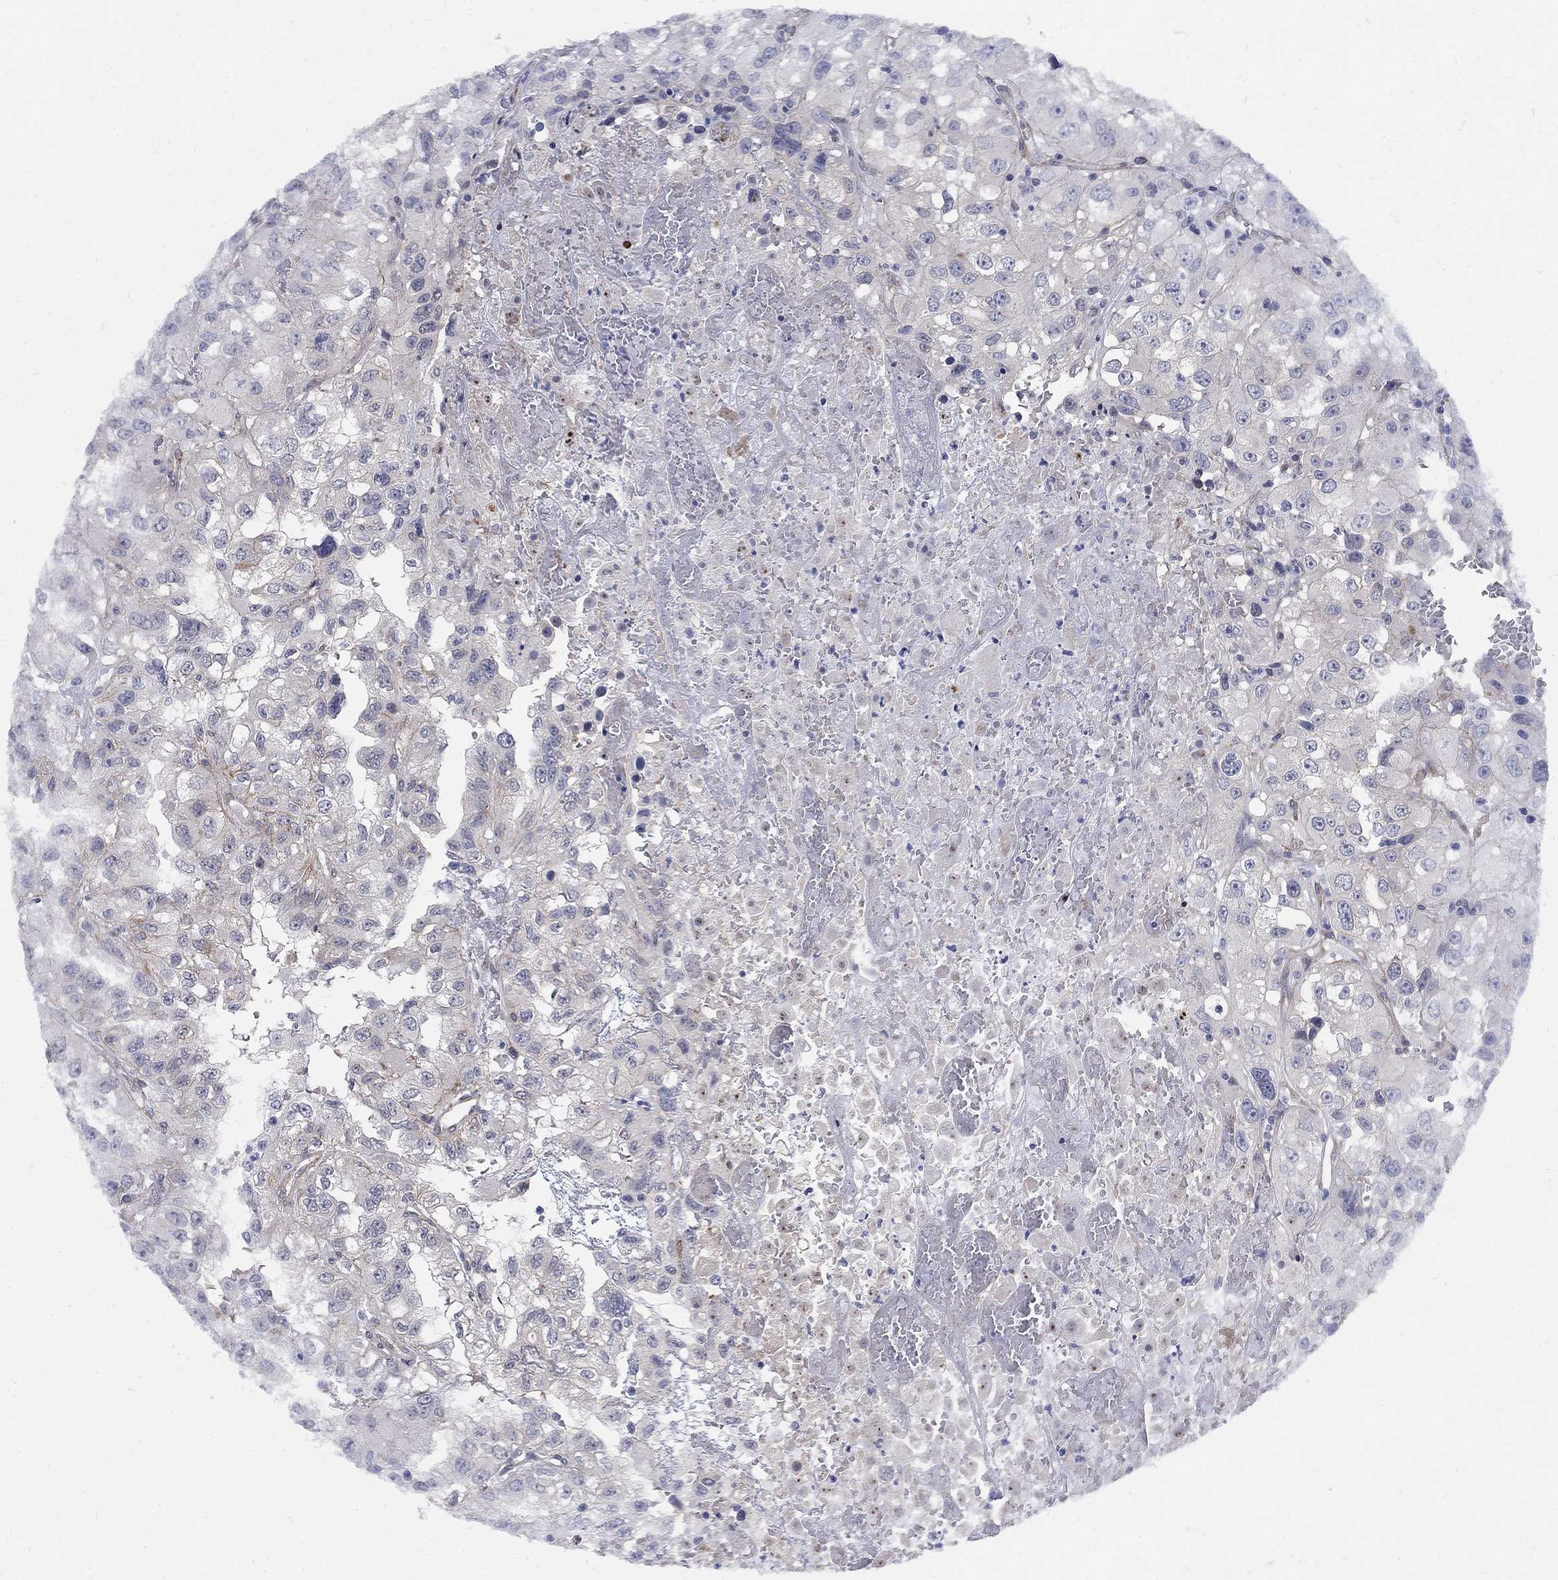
{"staining": {"intensity": "negative", "quantity": "none", "location": "none"}, "tissue": "renal cancer", "cell_type": "Tumor cells", "image_type": "cancer", "snomed": [{"axis": "morphology", "description": "Adenocarcinoma, NOS"}, {"axis": "topography", "description": "Kidney"}], "caption": "A histopathology image of adenocarcinoma (renal) stained for a protein shows no brown staining in tumor cells.", "gene": "SEPTIN8", "patient": {"sex": "male", "age": 64}}